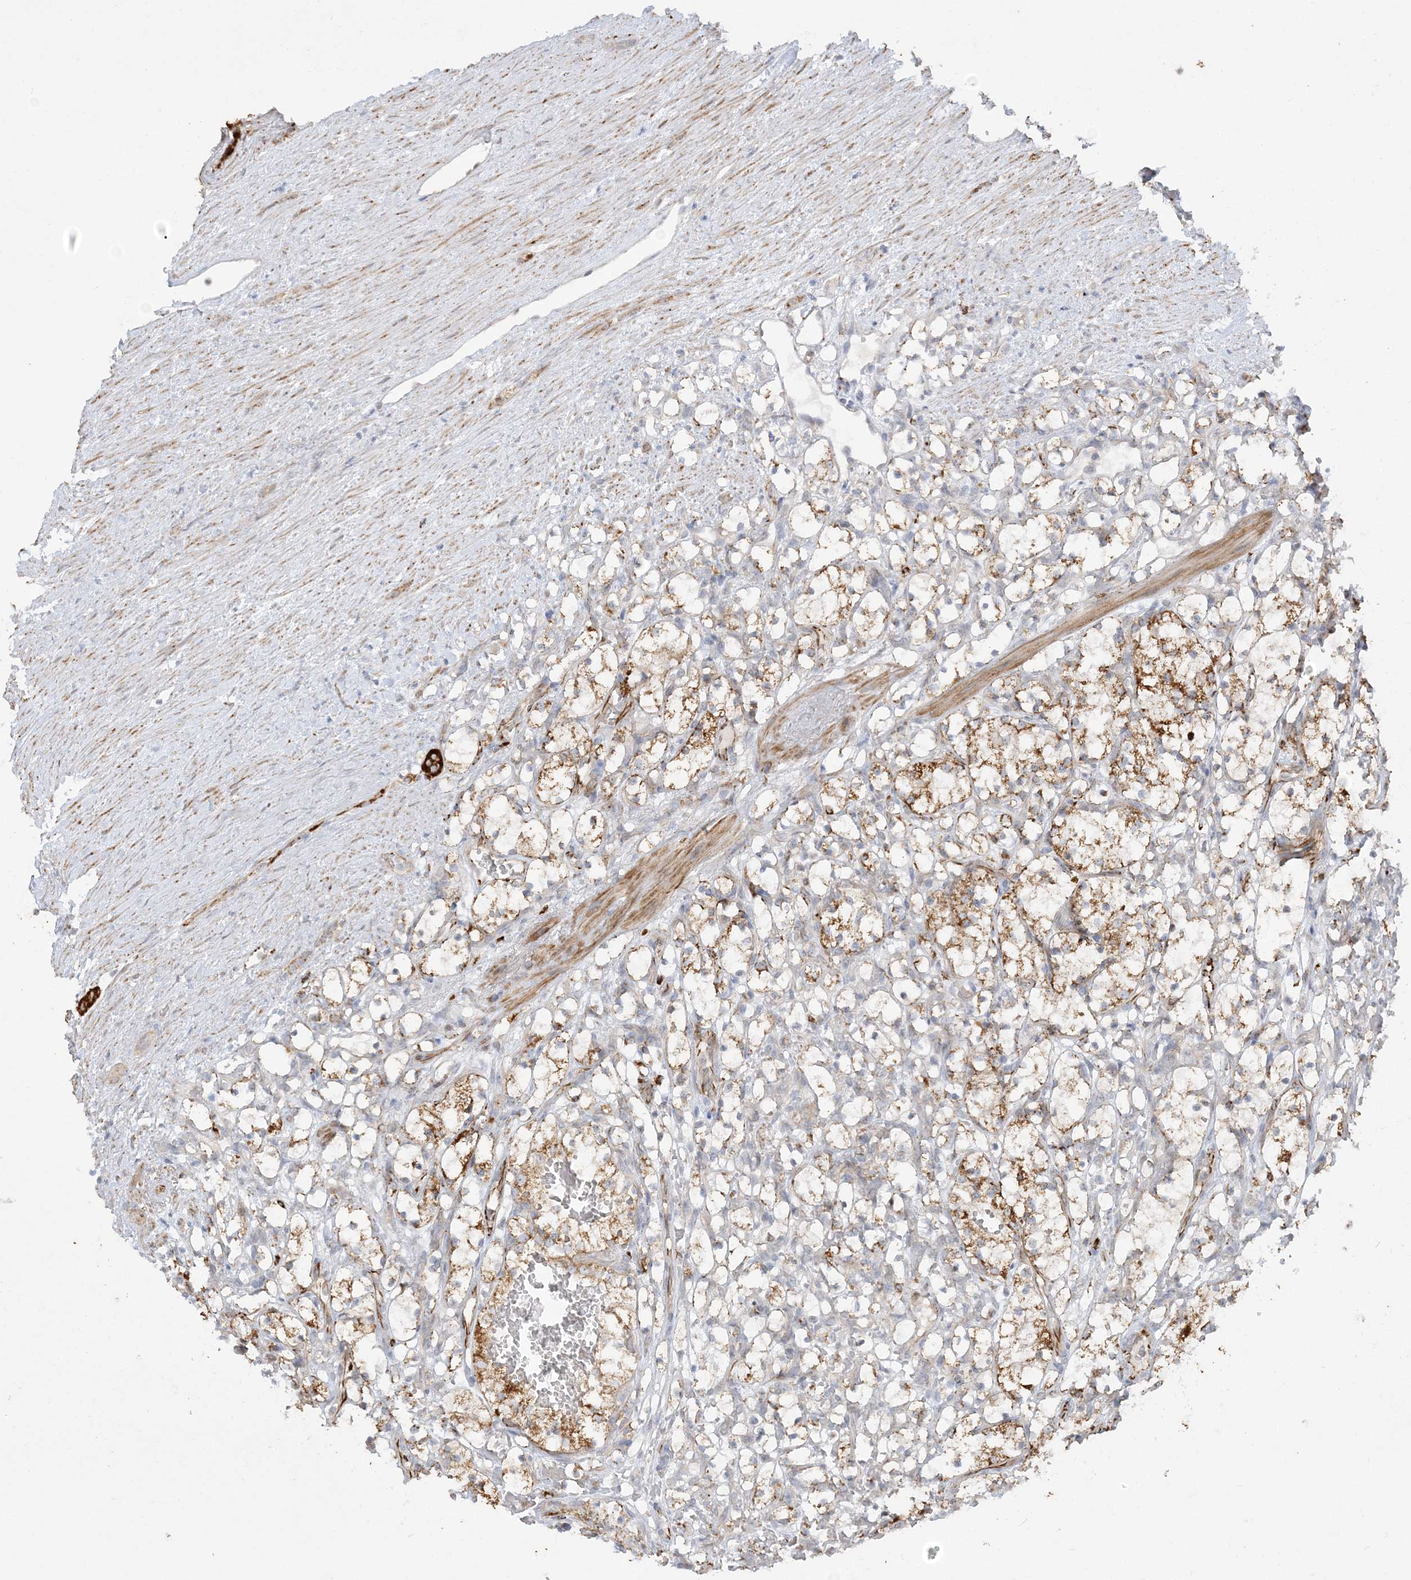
{"staining": {"intensity": "moderate", "quantity": ">75%", "location": "cytoplasmic/membranous"}, "tissue": "renal cancer", "cell_type": "Tumor cells", "image_type": "cancer", "snomed": [{"axis": "morphology", "description": "Adenocarcinoma, NOS"}, {"axis": "topography", "description": "Kidney"}], "caption": "Immunohistochemistry of human renal cancer (adenocarcinoma) shows medium levels of moderate cytoplasmic/membranous positivity in approximately >75% of tumor cells.", "gene": "INPP1", "patient": {"sex": "female", "age": 69}}